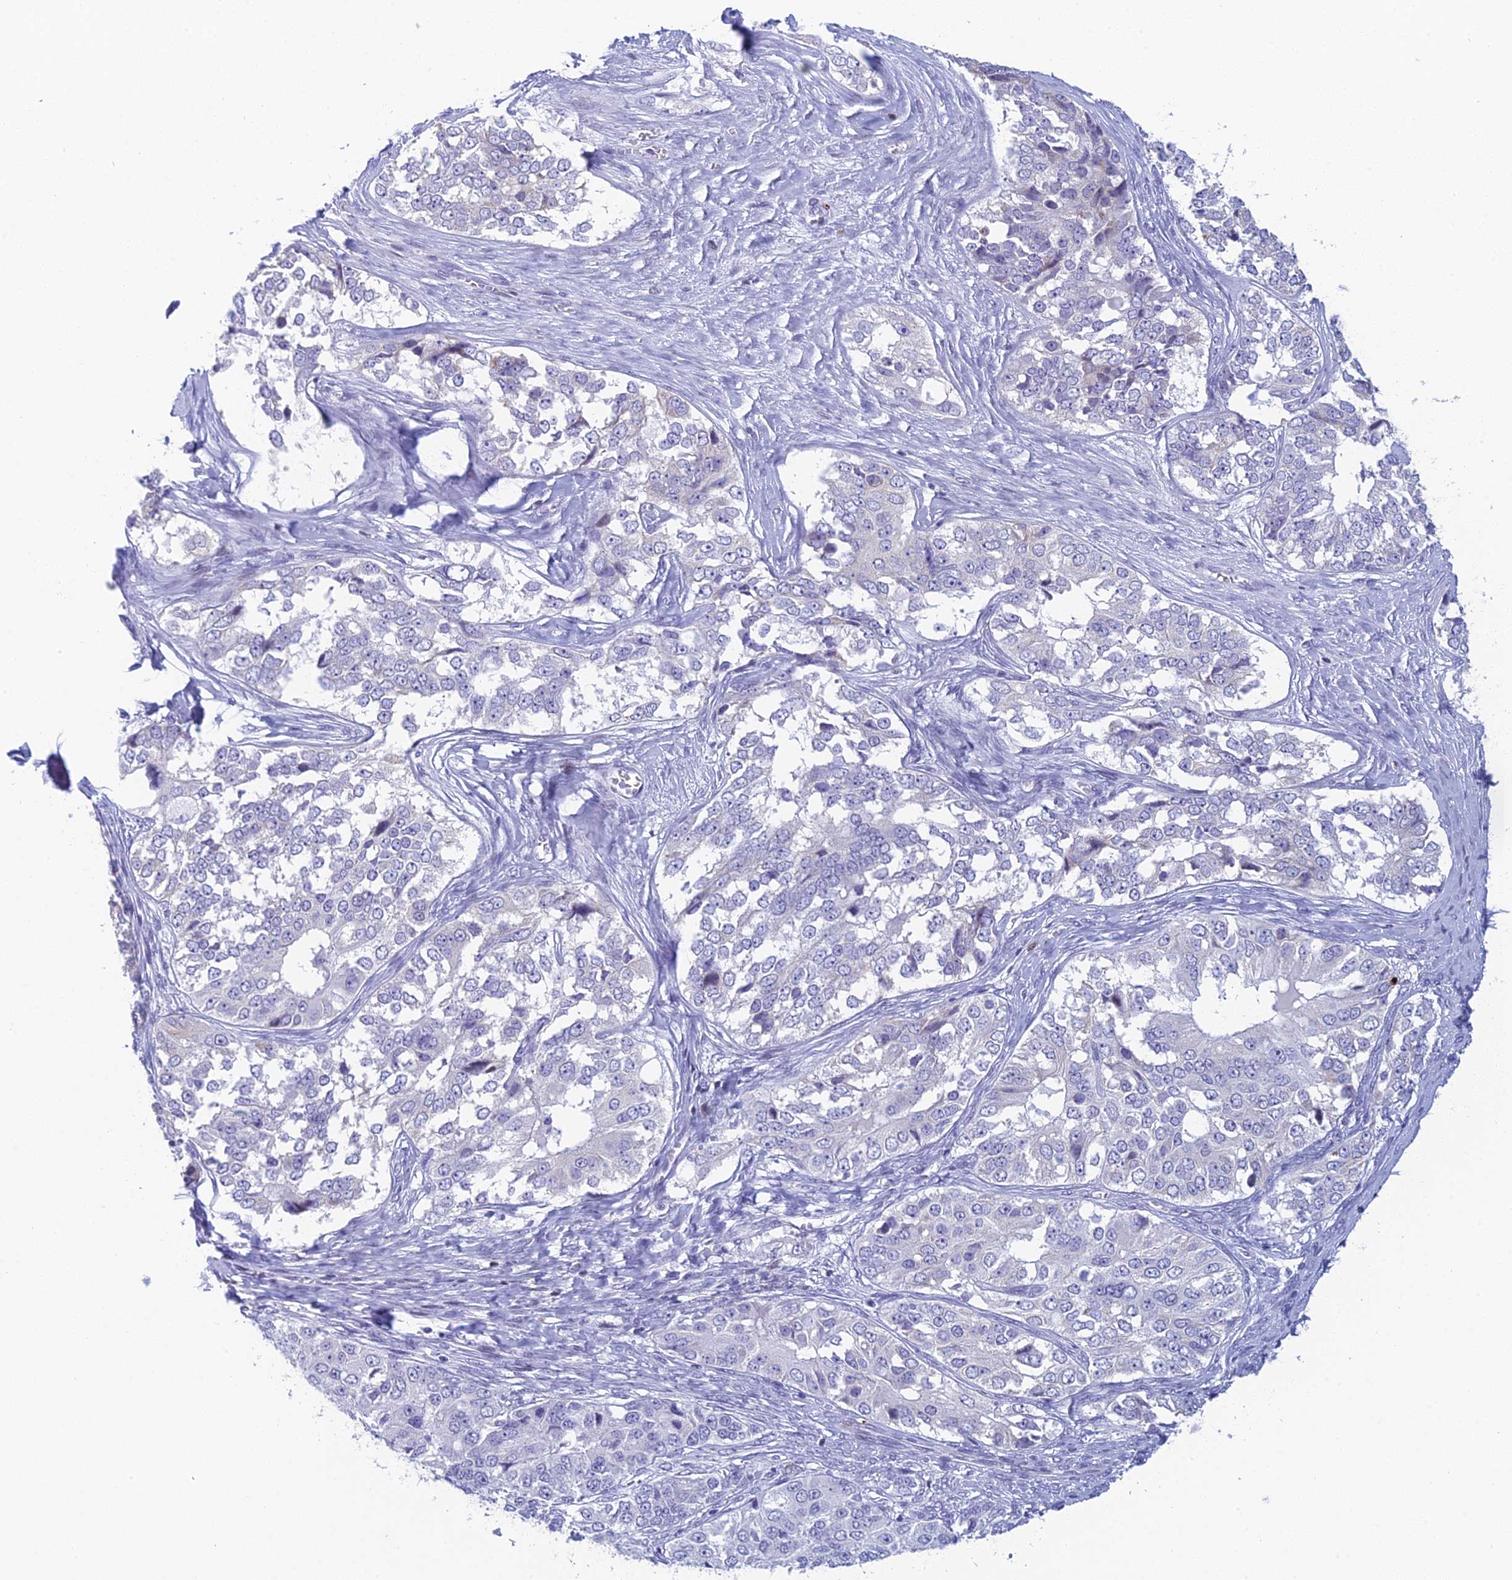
{"staining": {"intensity": "negative", "quantity": "none", "location": "none"}, "tissue": "ovarian cancer", "cell_type": "Tumor cells", "image_type": "cancer", "snomed": [{"axis": "morphology", "description": "Carcinoma, endometroid"}, {"axis": "topography", "description": "Ovary"}], "caption": "DAB (3,3'-diaminobenzidine) immunohistochemical staining of ovarian endometroid carcinoma displays no significant positivity in tumor cells.", "gene": "REXO5", "patient": {"sex": "female", "age": 51}}